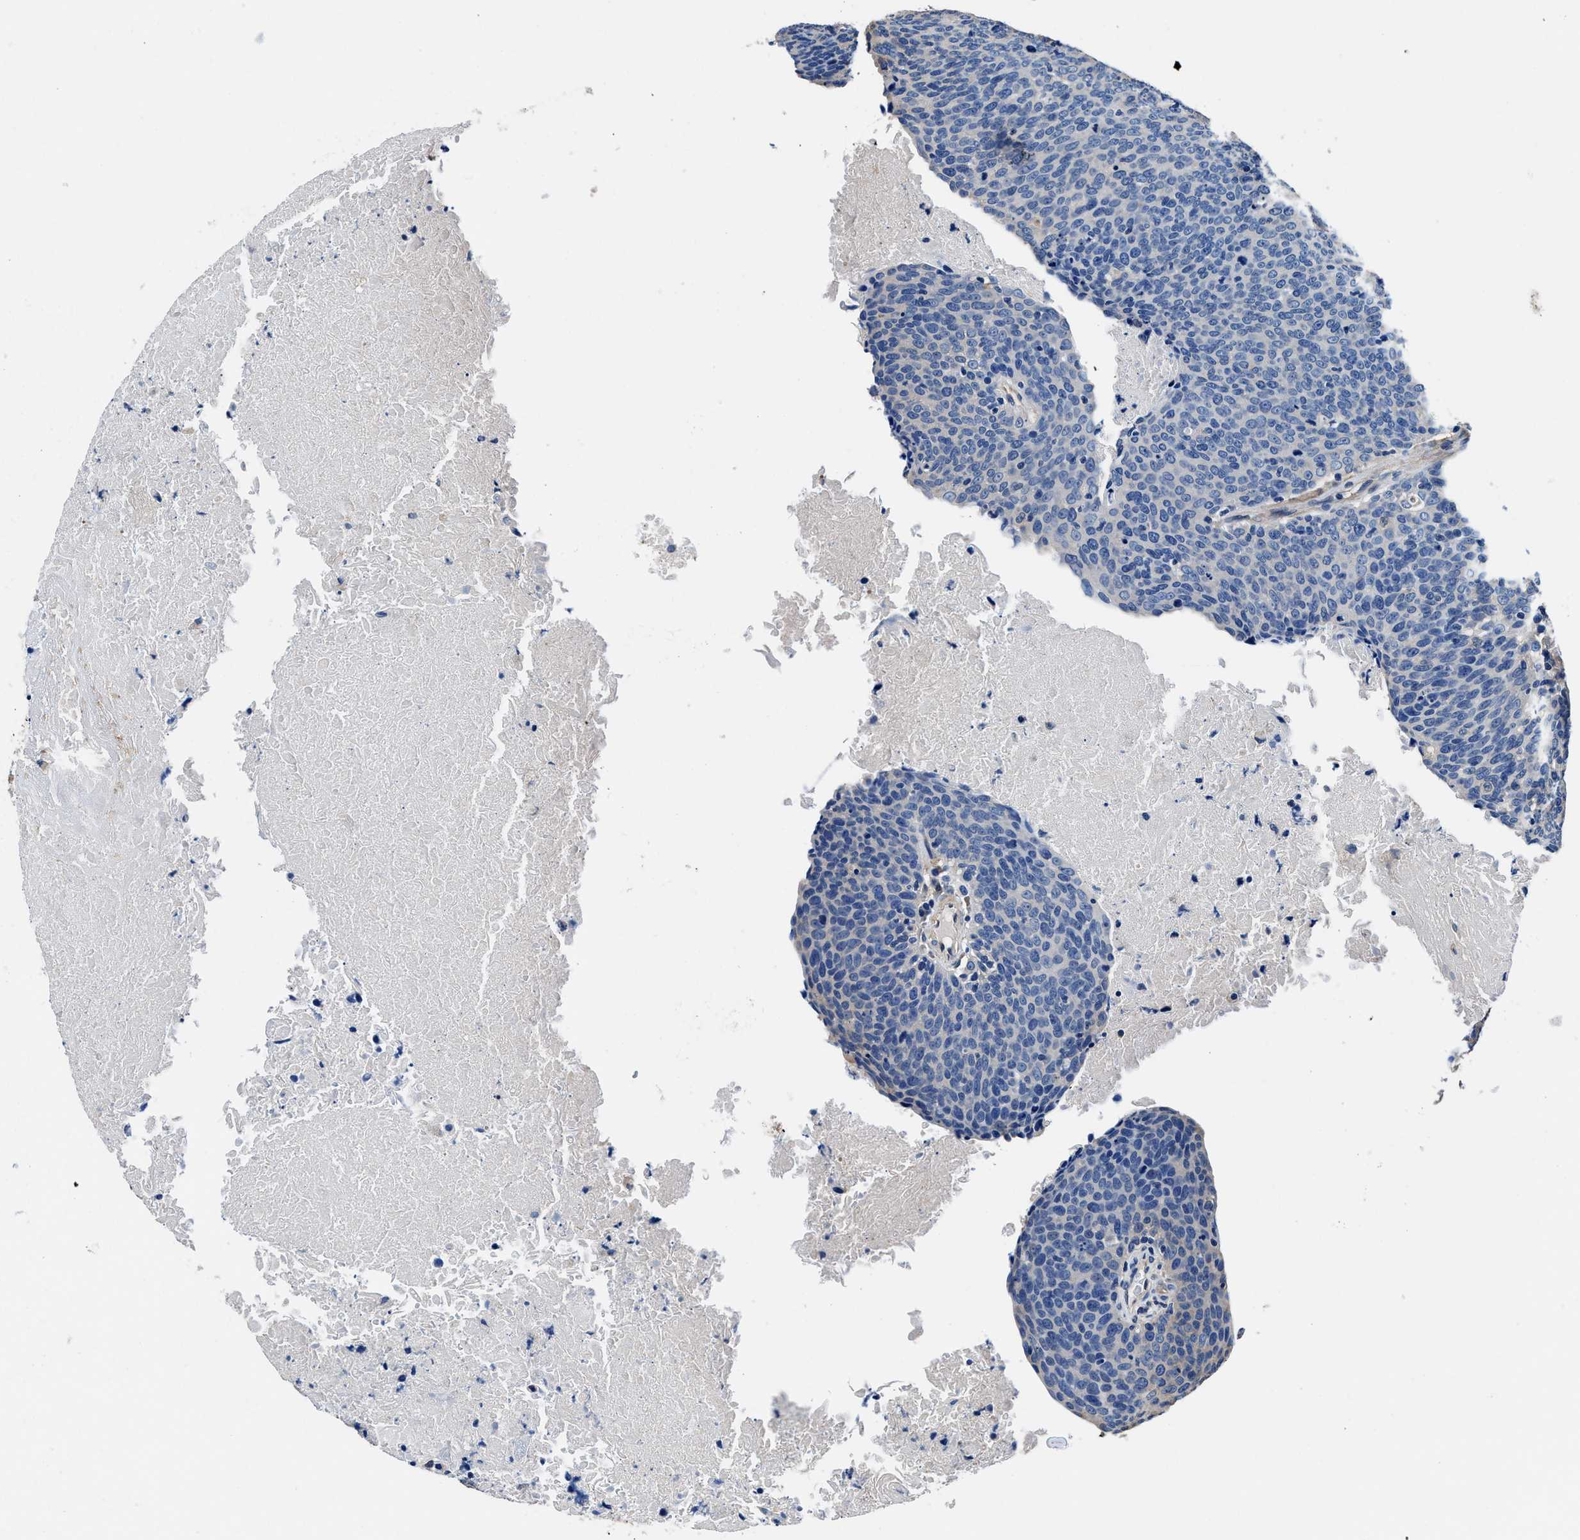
{"staining": {"intensity": "negative", "quantity": "none", "location": "none"}, "tissue": "head and neck cancer", "cell_type": "Tumor cells", "image_type": "cancer", "snomed": [{"axis": "morphology", "description": "Squamous cell carcinoma, NOS"}, {"axis": "morphology", "description": "Squamous cell carcinoma, metastatic, NOS"}, {"axis": "topography", "description": "Lymph node"}, {"axis": "topography", "description": "Head-Neck"}], "caption": "An immunohistochemistry (IHC) image of squamous cell carcinoma (head and neck) is shown. There is no staining in tumor cells of squamous cell carcinoma (head and neck).", "gene": "NEU1", "patient": {"sex": "male", "age": 62}}